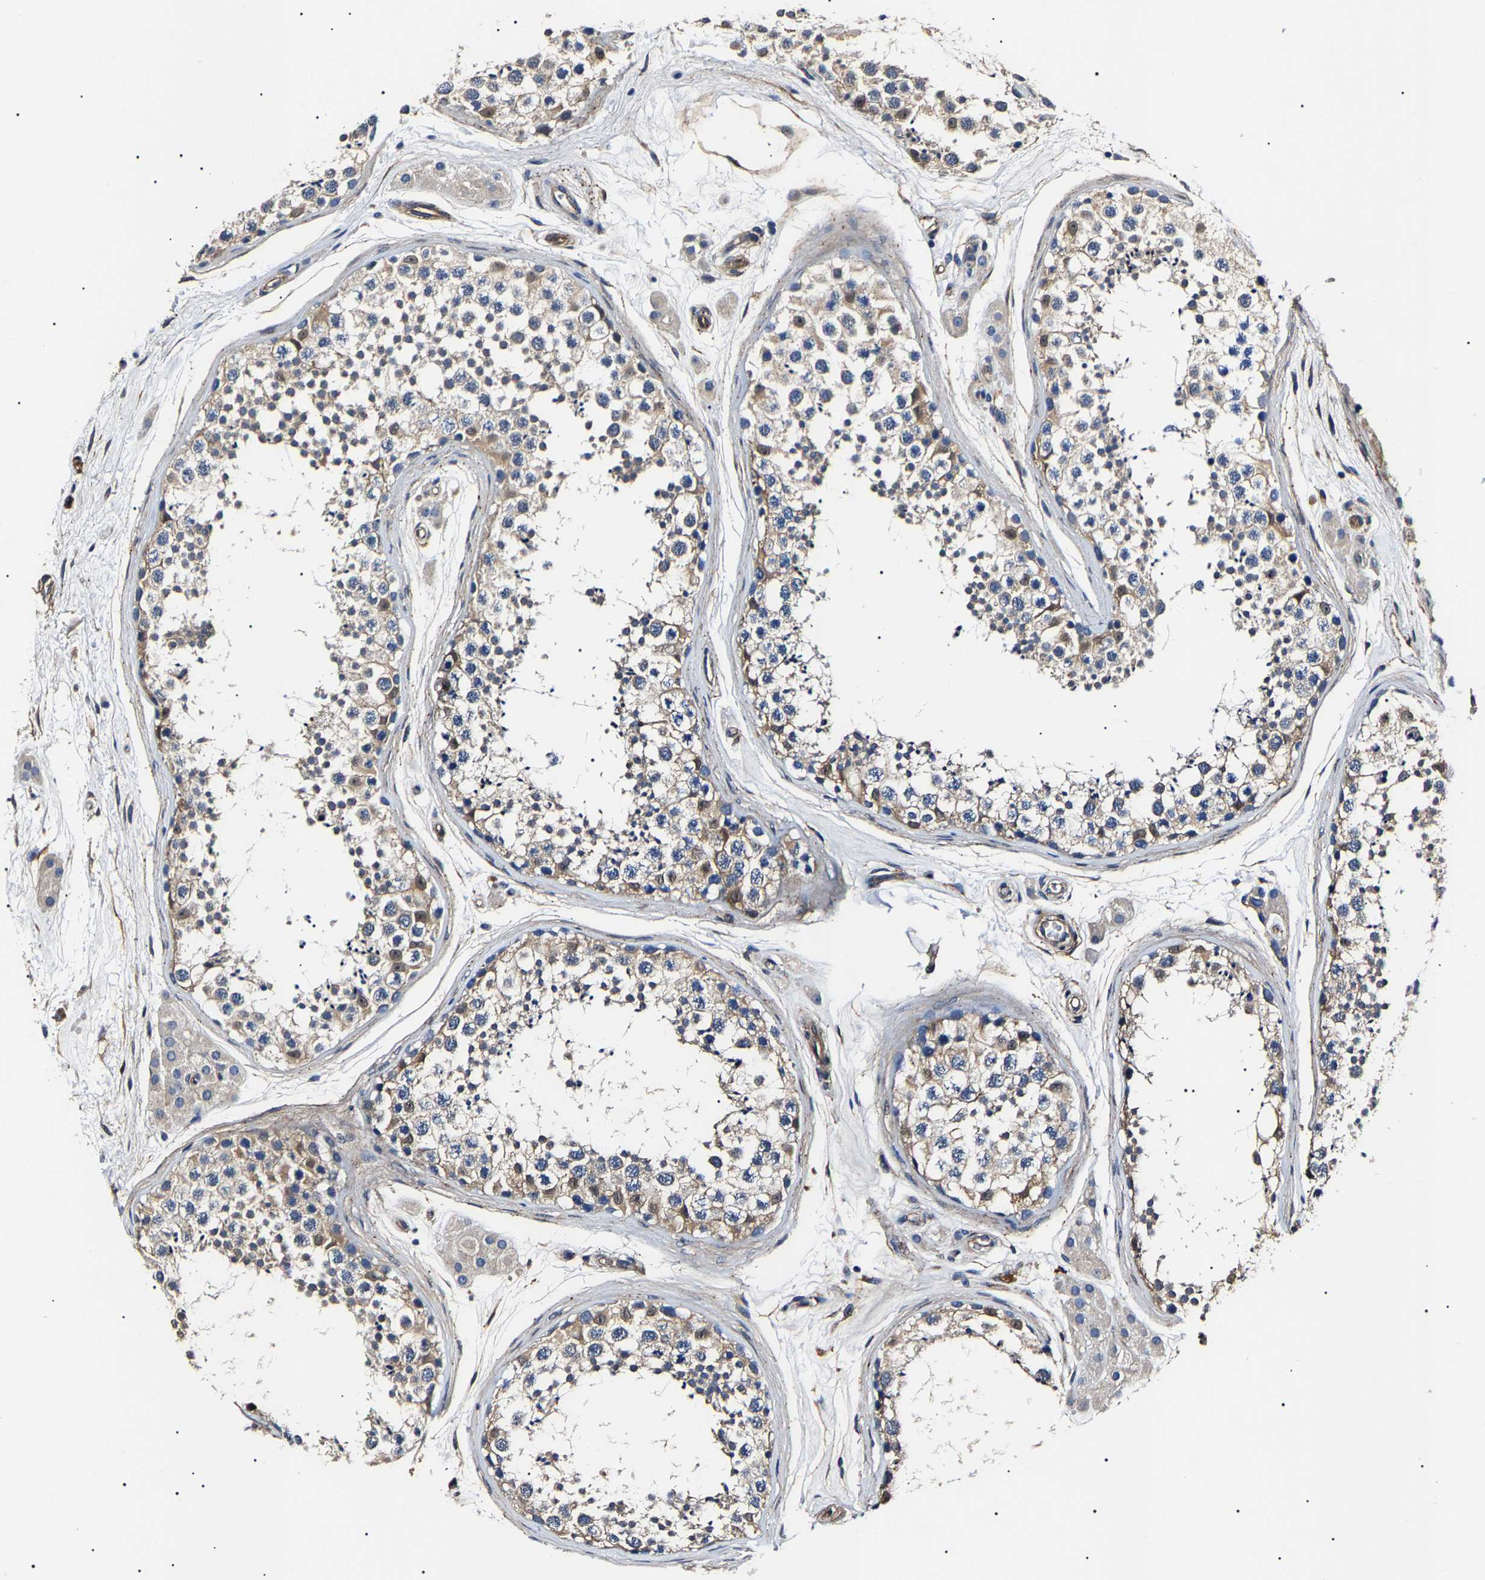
{"staining": {"intensity": "weak", "quantity": ">75%", "location": "cytoplasmic/membranous"}, "tissue": "testis", "cell_type": "Cells in seminiferous ducts", "image_type": "normal", "snomed": [{"axis": "morphology", "description": "Normal tissue, NOS"}, {"axis": "topography", "description": "Testis"}], "caption": "Immunohistochemistry image of unremarkable testis: testis stained using IHC demonstrates low levels of weak protein expression localized specifically in the cytoplasmic/membranous of cells in seminiferous ducts, appearing as a cytoplasmic/membranous brown color.", "gene": "KLHL42", "patient": {"sex": "male", "age": 56}}